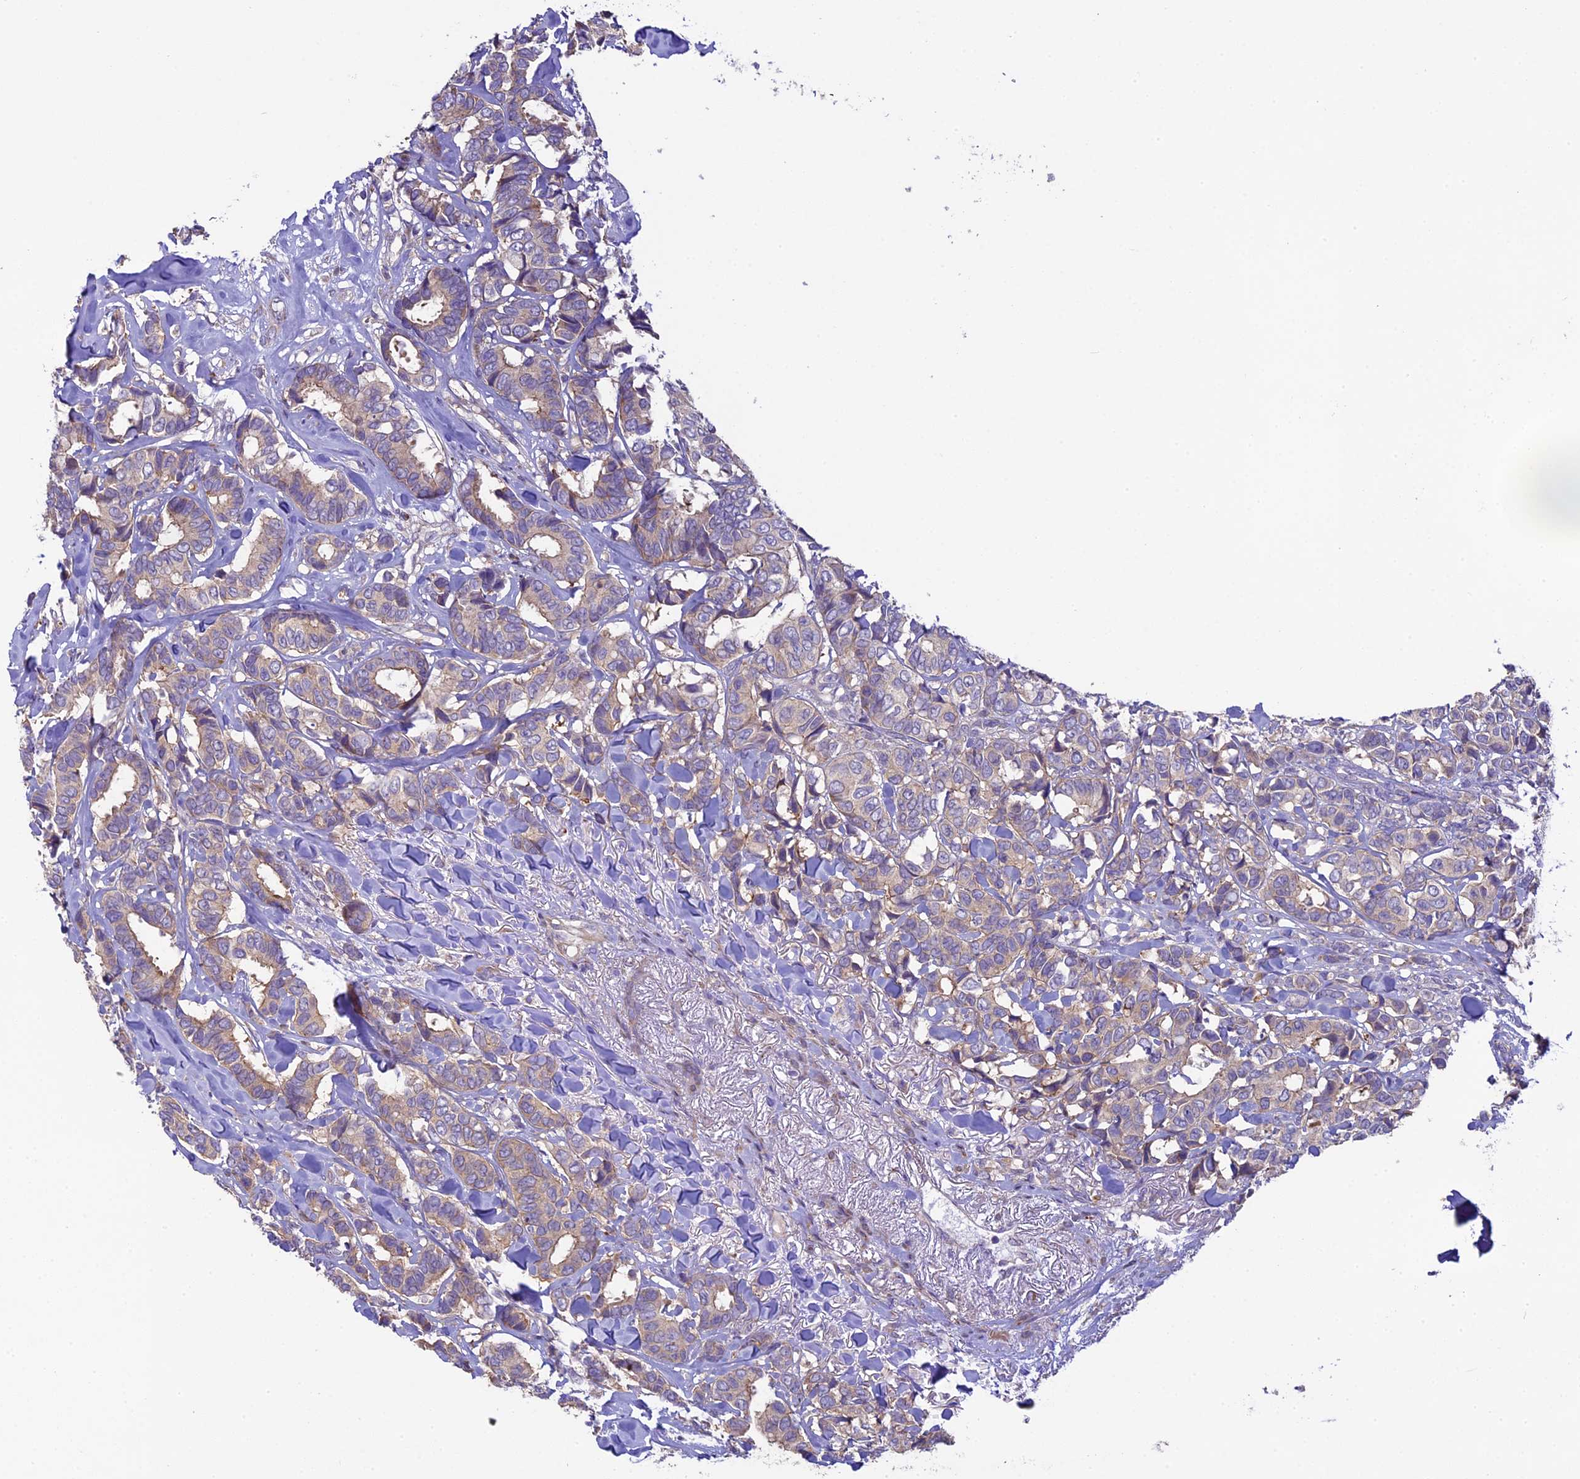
{"staining": {"intensity": "weak", "quantity": "<25%", "location": "cytoplasmic/membranous"}, "tissue": "breast cancer", "cell_type": "Tumor cells", "image_type": "cancer", "snomed": [{"axis": "morphology", "description": "Duct carcinoma"}, {"axis": "topography", "description": "Breast"}], "caption": "IHC micrograph of neoplastic tissue: breast intraductal carcinoma stained with DAB (3,3'-diaminobenzidine) reveals no significant protein staining in tumor cells.", "gene": "SPIRE1", "patient": {"sex": "female", "age": 87}}